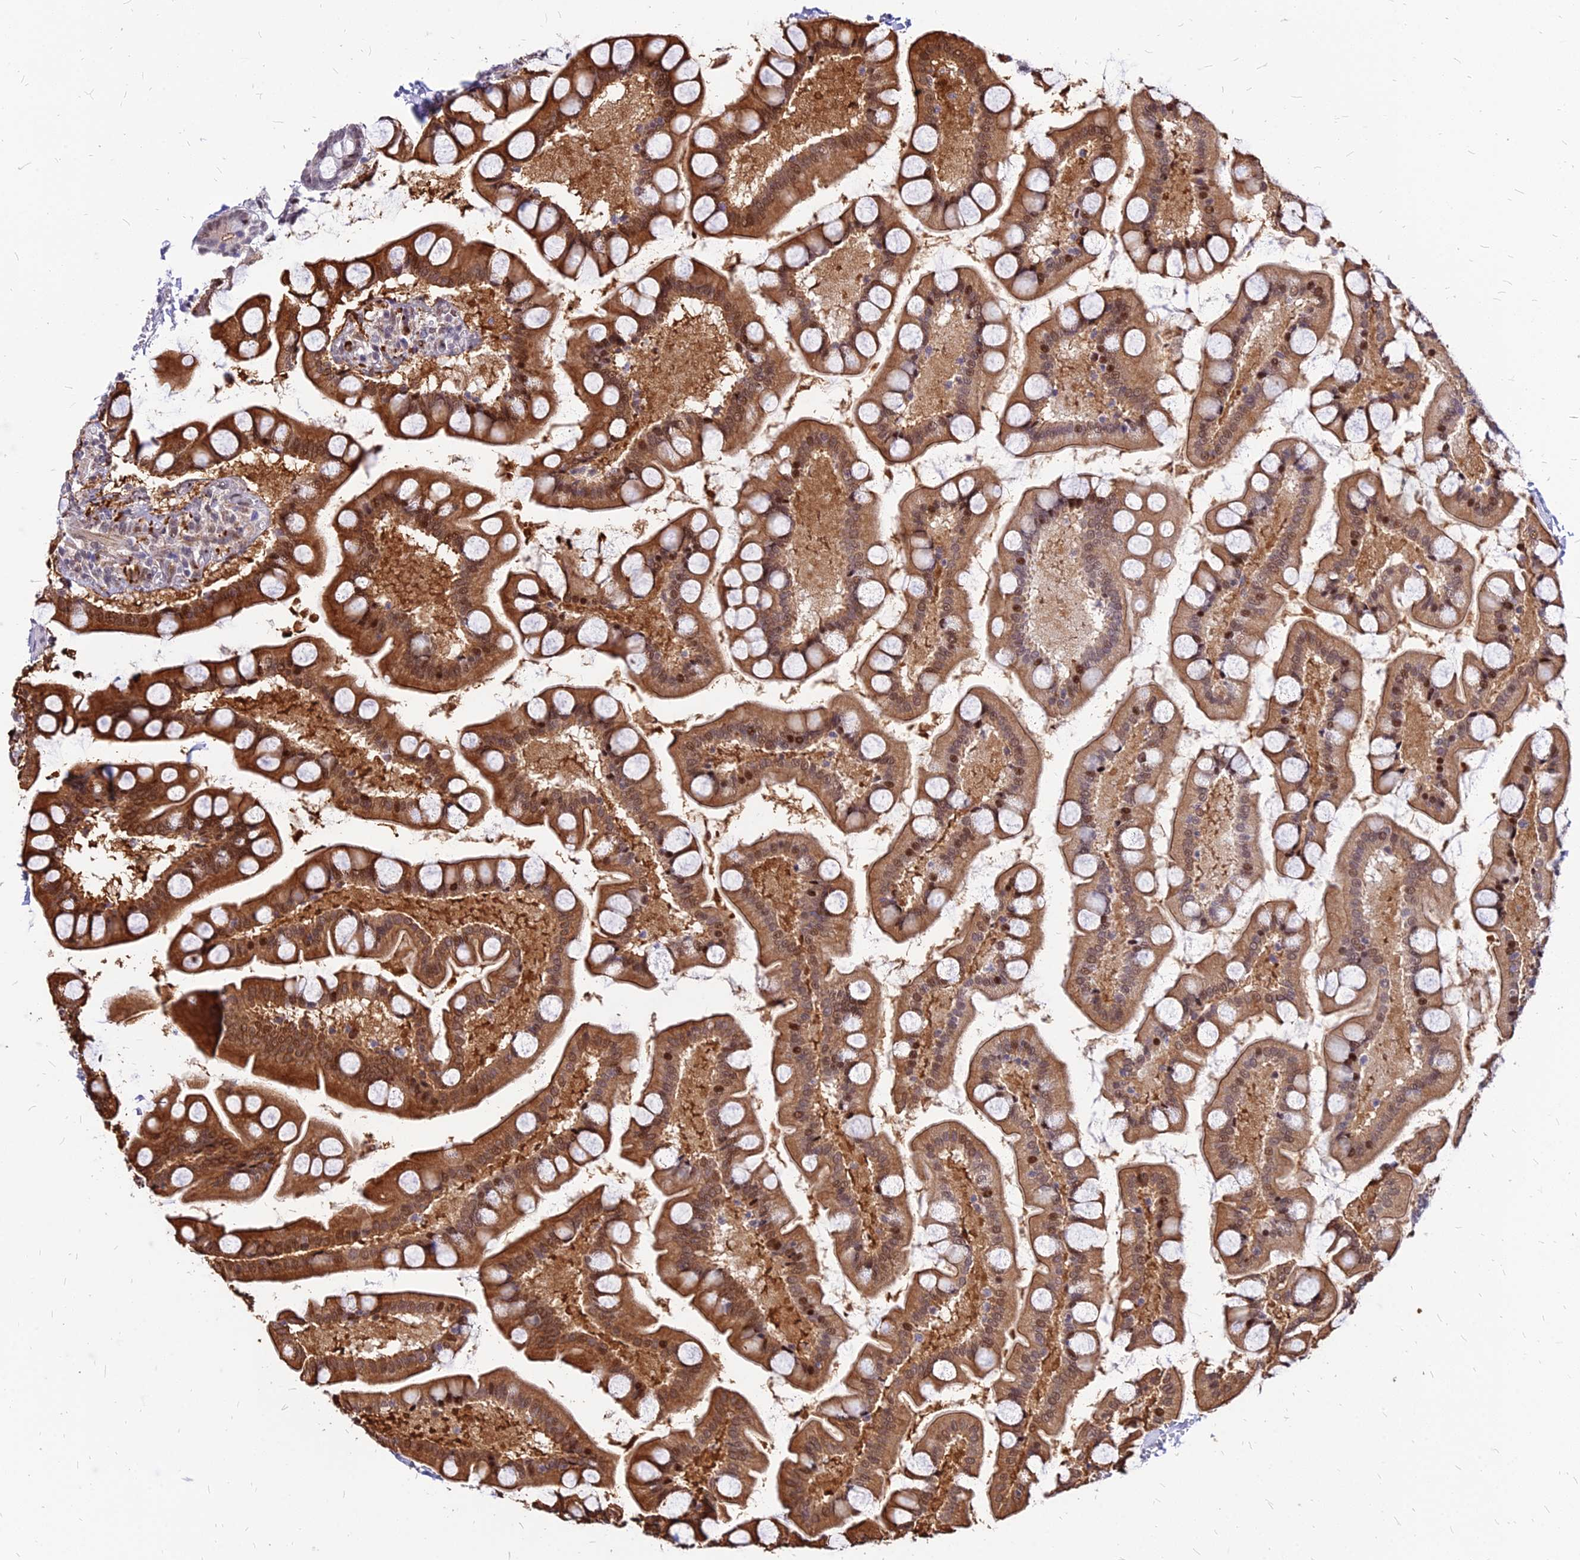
{"staining": {"intensity": "strong", "quantity": ">75%", "location": "cytoplasmic/membranous,nuclear"}, "tissue": "small intestine", "cell_type": "Glandular cells", "image_type": "normal", "snomed": [{"axis": "morphology", "description": "Normal tissue, NOS"}, {"axis": "topography", "description": "Small intestine"}], "caption": "Immunohistochemistry (IHC) of benign small intestine demonstrates high levels of strong cytoplasmic/membranous,nuclear staining in approximately >75% of glandular cells.", "gene": "FDX2", "patient": {"sex": "male", "age": 41}}